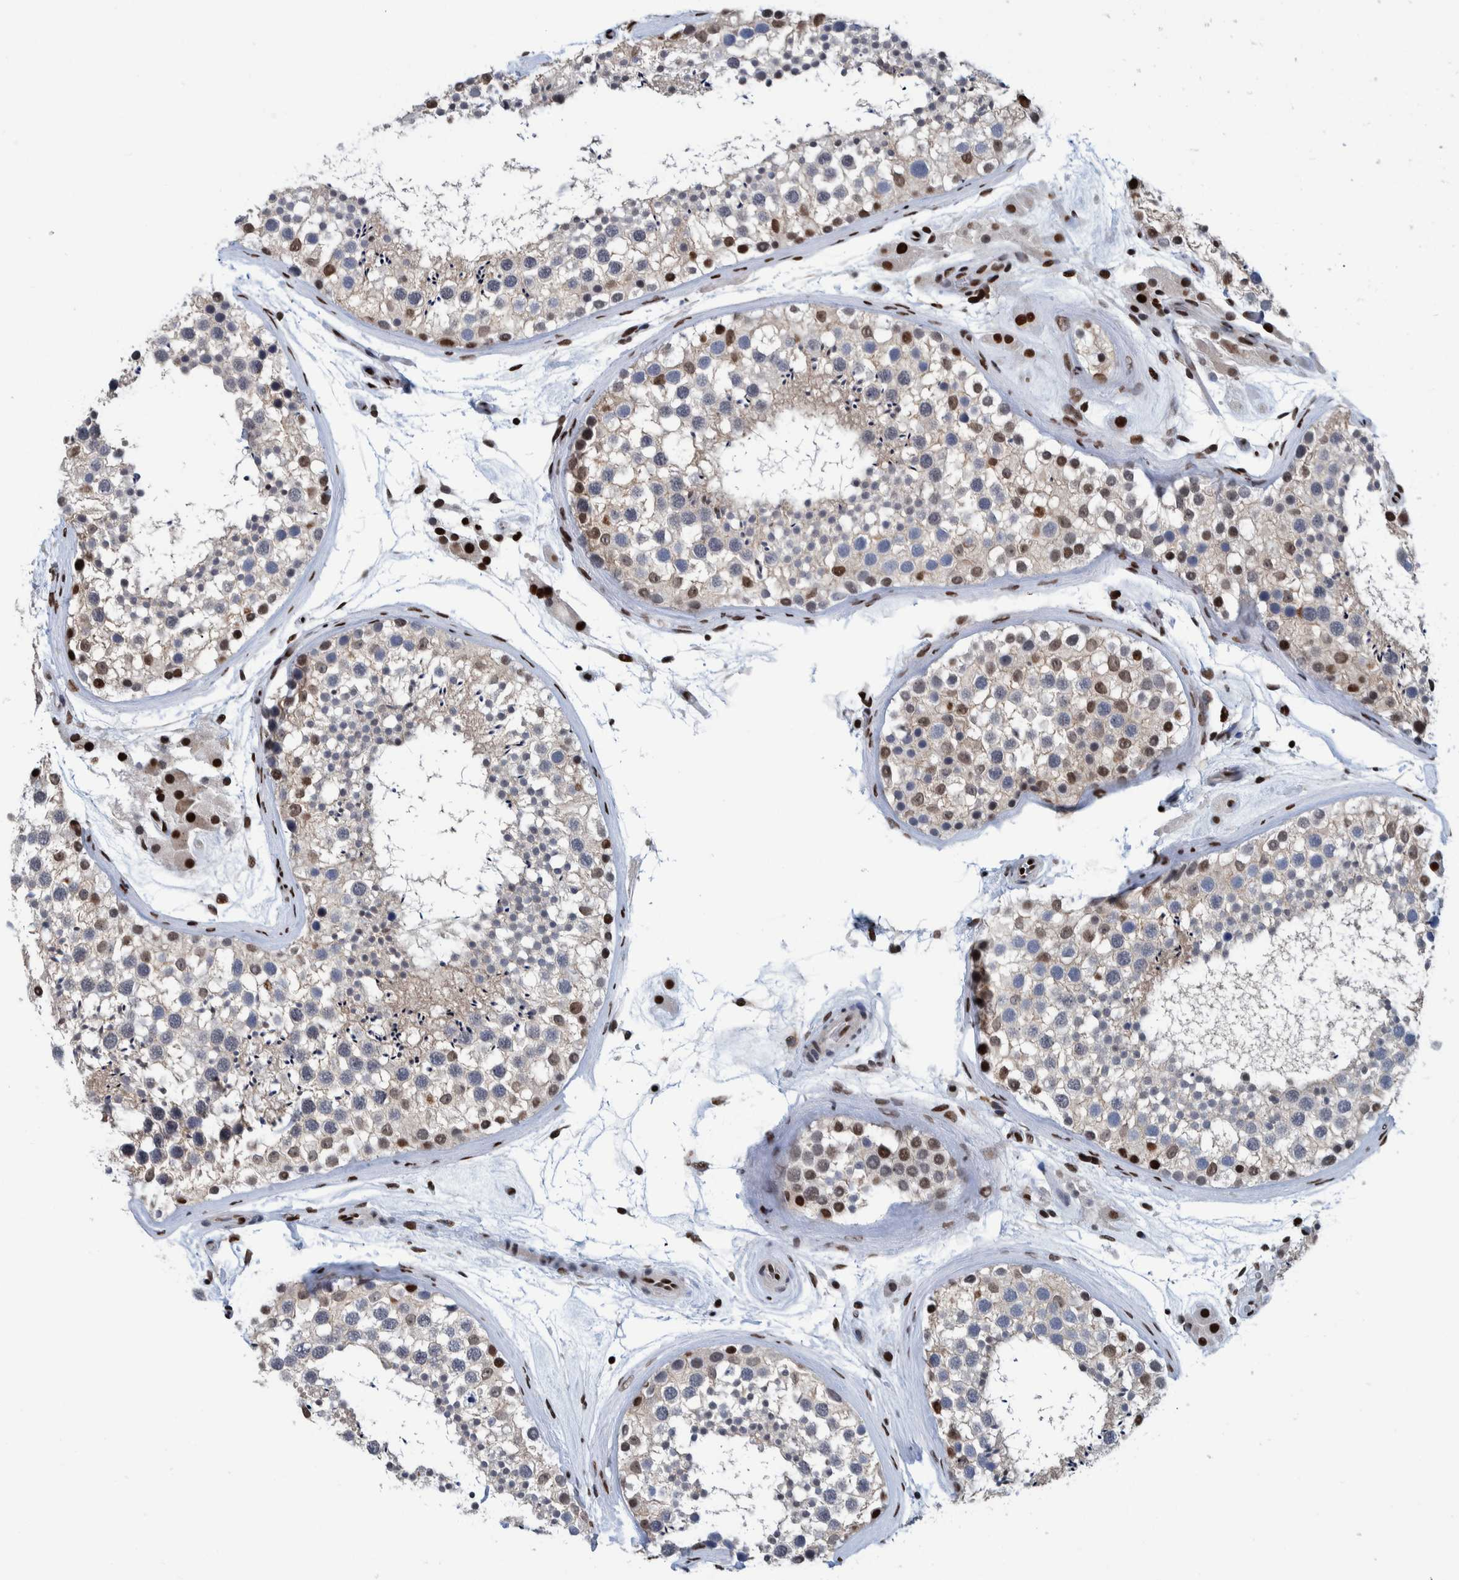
{"staining": {"intensity": "strong", "quantity": "<25%", "location": "nuclear"}, "tissue": "testis", "cell_type": "Cells in seminiferous ducts", "image_type": "normal", "snomed": [{"axis": "morphology", "description": "Normal tissue, NOS"}, {"axis": "topography", "description": "Testis"}], "caption": "High-magnification brightfield microscopy of unremarkable testis stained with DAB (3,3'-diaminobenzidine) (brown) and counterstained with hematoxylin (blue). cells in seminiferous ducts exhibit strong nuclear positivity is identified in about<25% of cells.", "gene": "HEATR9", "patient": {"sex": "male", "age": 46}}